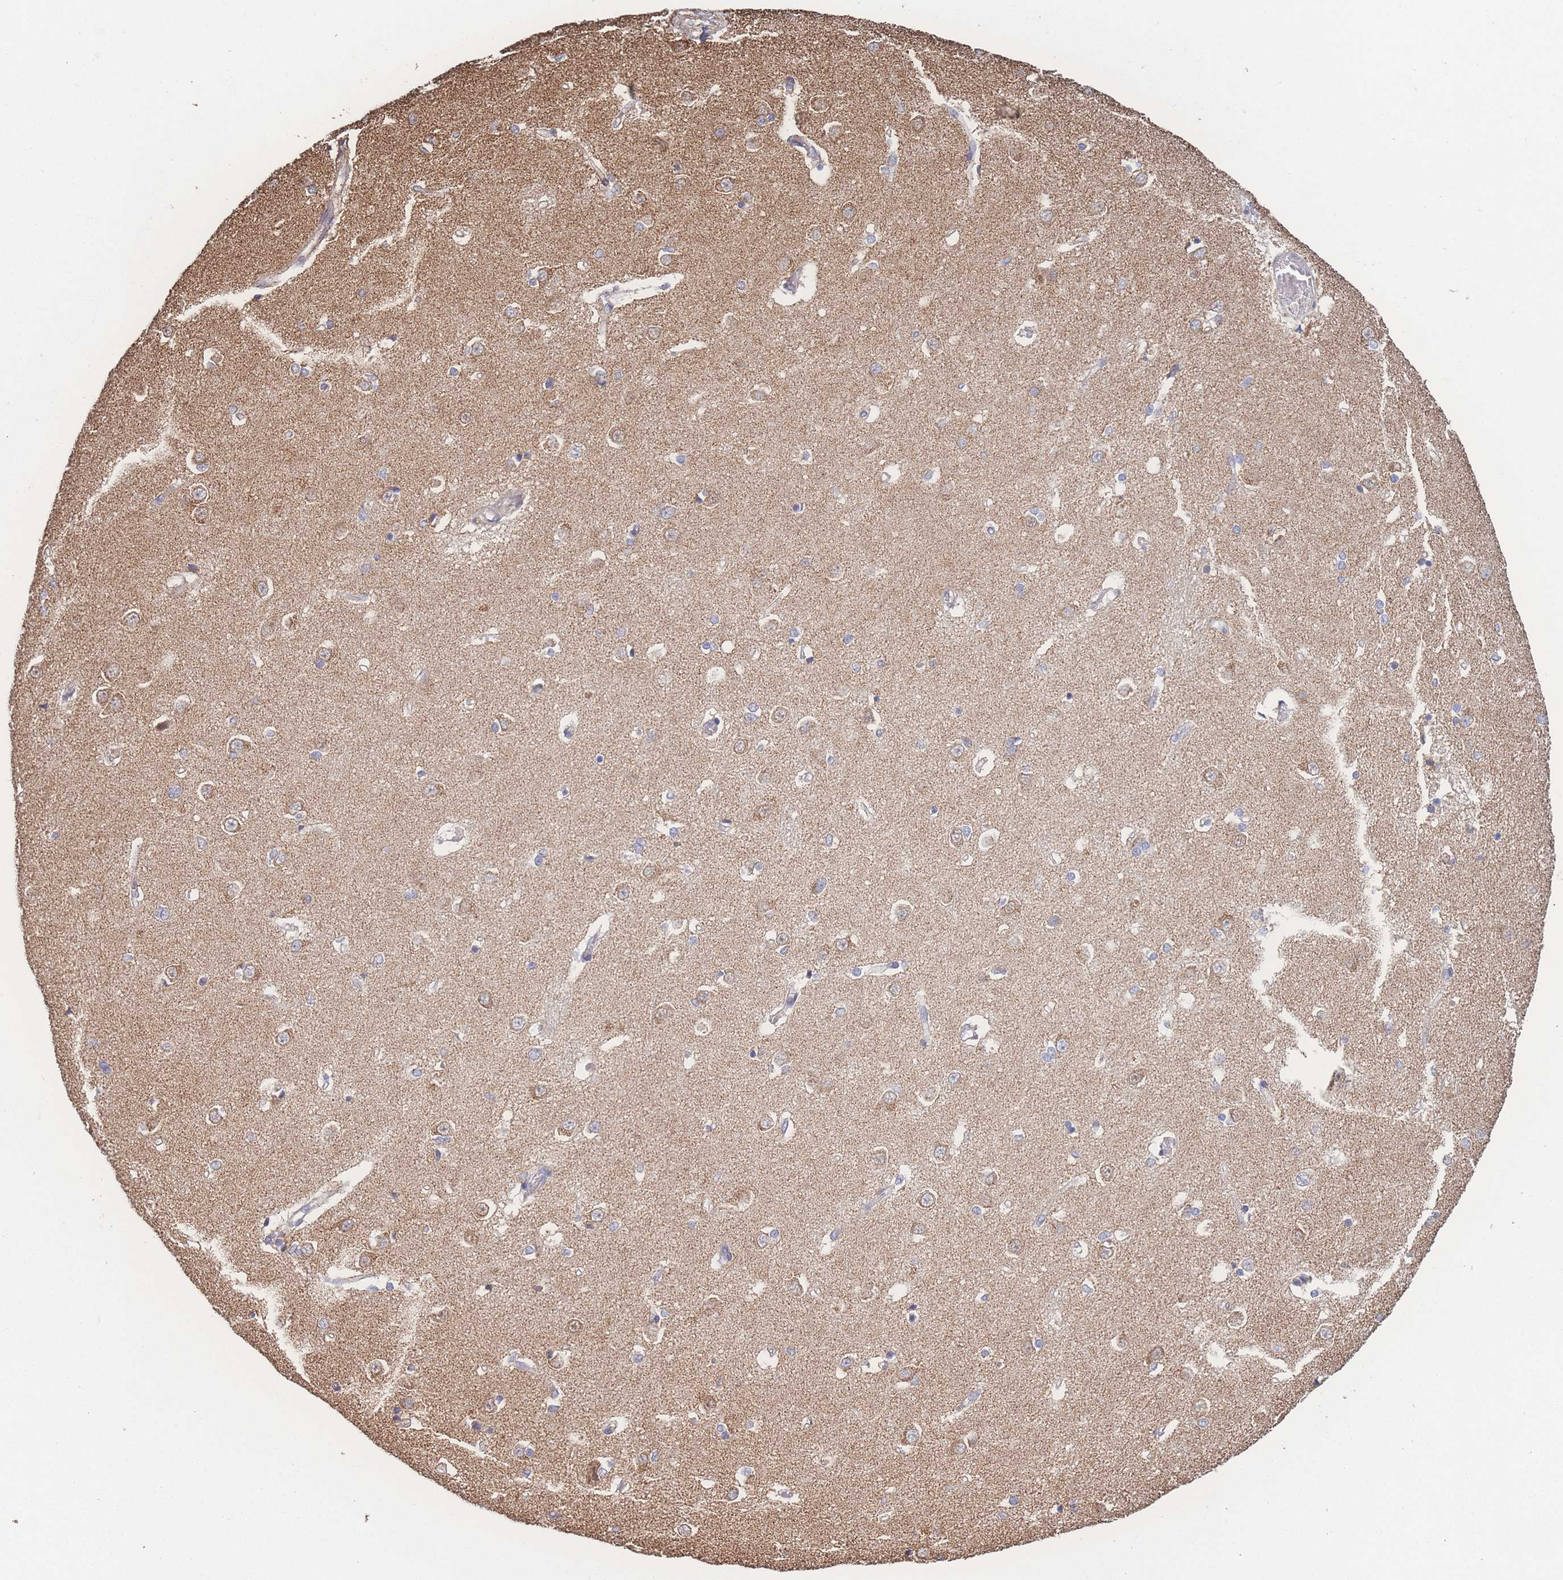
{"staining": {"intensity": "negative", "quantity": "none", "location": "none"}, "tissue": "caudate", "cell_type": "Glial cells", "image_type": "normal", "snomed": [{"axis": "morphology", "description": "Normal tissue, NOS"}, {"axis": "topography", "description": "Lateral ventricle wall"}], "caption": "There is no significant expression in glial cells of caudate.", "gene": "SGSM3", "patient": {"sex": "male", "age": 37}}